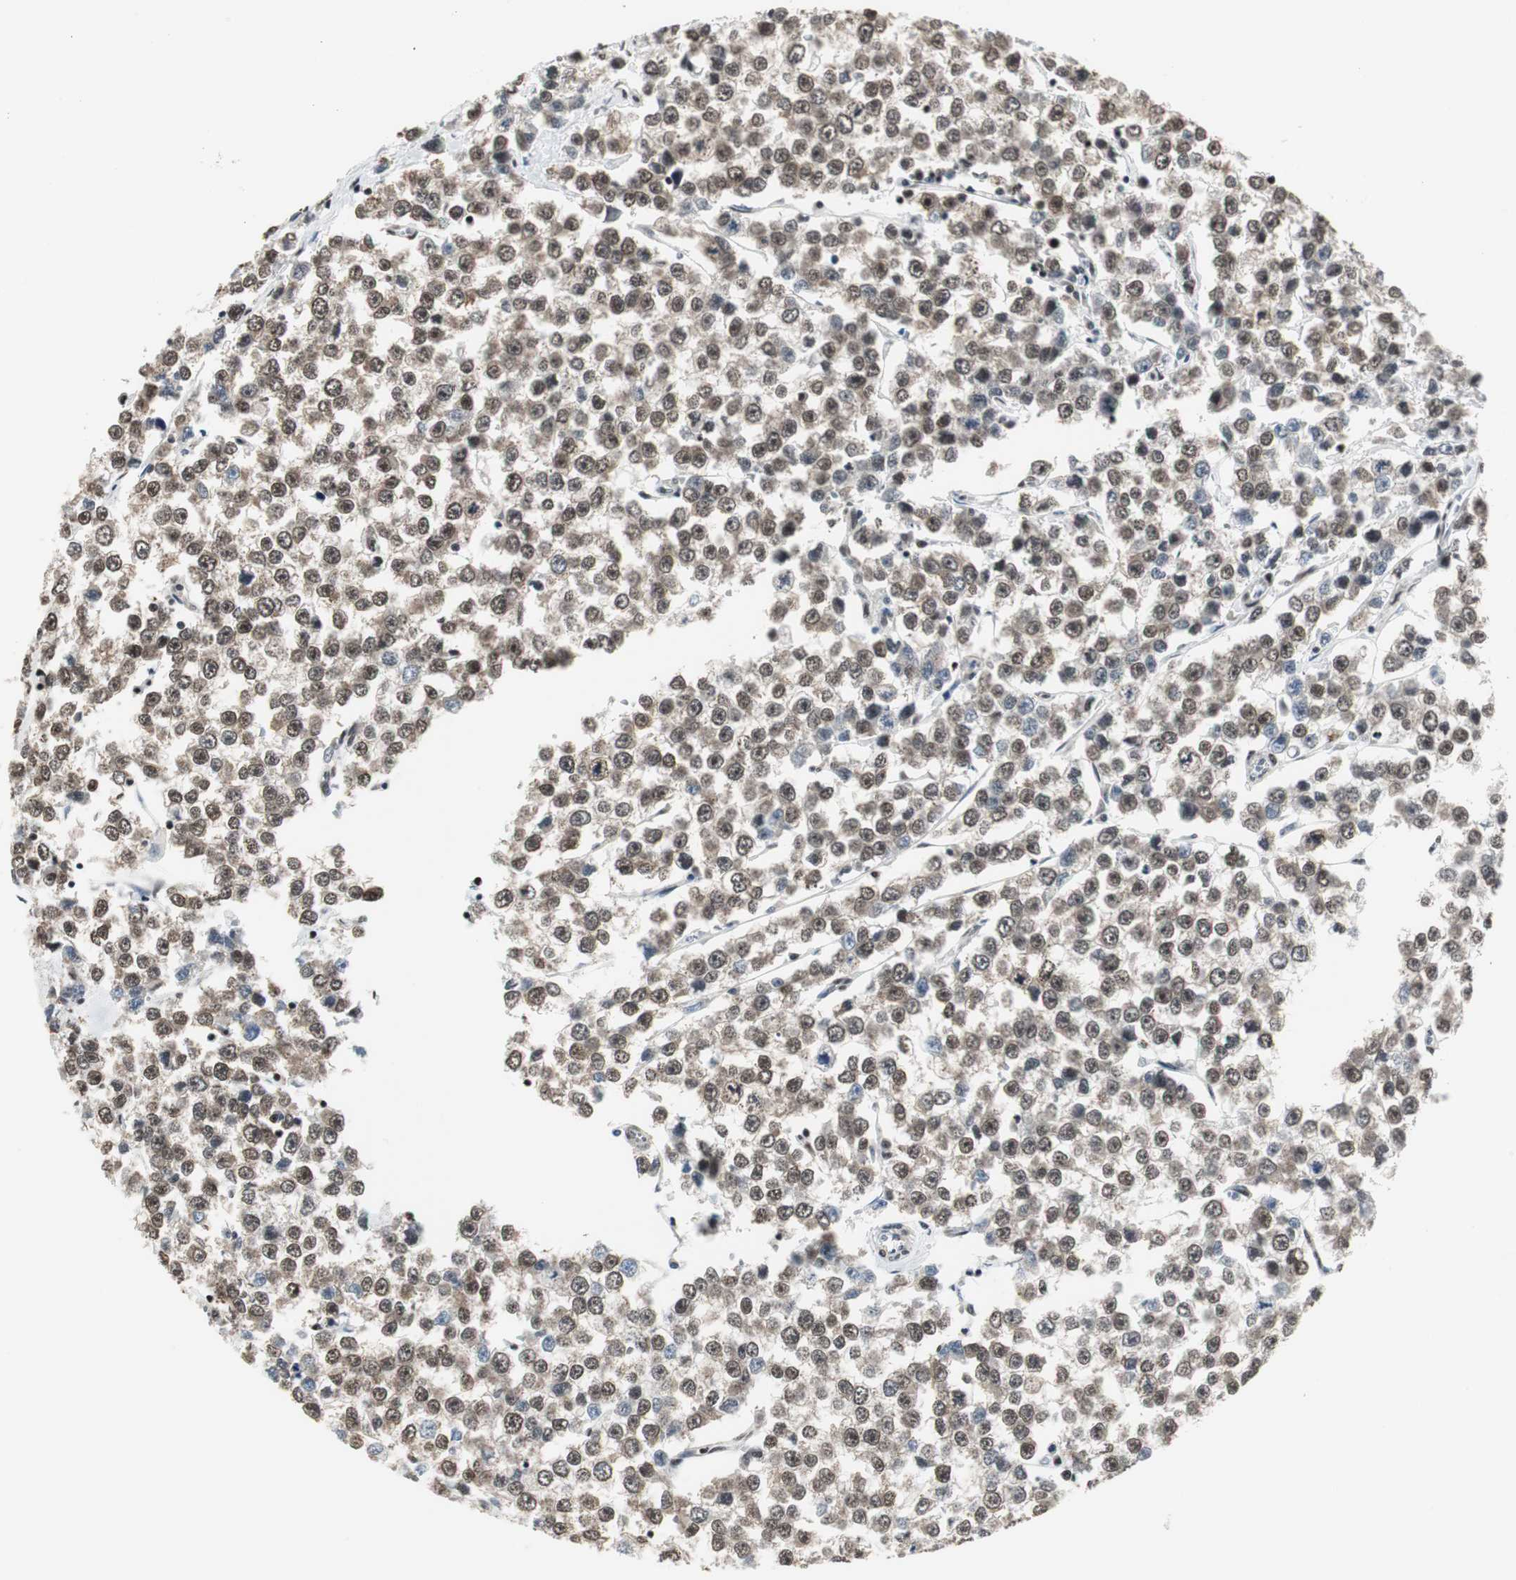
{"staining": {"intensity": "strong", "quantity": ">75%", "location": "nuclear"}, "tissue": "testis cancer", "cell_type": "Tumor cells", "image_type": "cancer", "snomed": [{"axis": "morphology", "description": "Seminoma, NOS"}, {"axis": "morphology", "description": "Carcinoma, Embryonal, NOS"}, {"axis": "topography", "description": "Testis"}], "caption": "An immunohistochemistry (IHC) image of neoplastic tissue is shown. Protein staining in brown shows strong nuclear positivity in testis cancer (embryonal carcinoma) within tumor cells. (DAB (3,3'-diaminobenzidine) = brown stain, brightfield microscopy at high magnification).", "gene": "CDK9", "patient": {"sex": "male", "age": 52}}